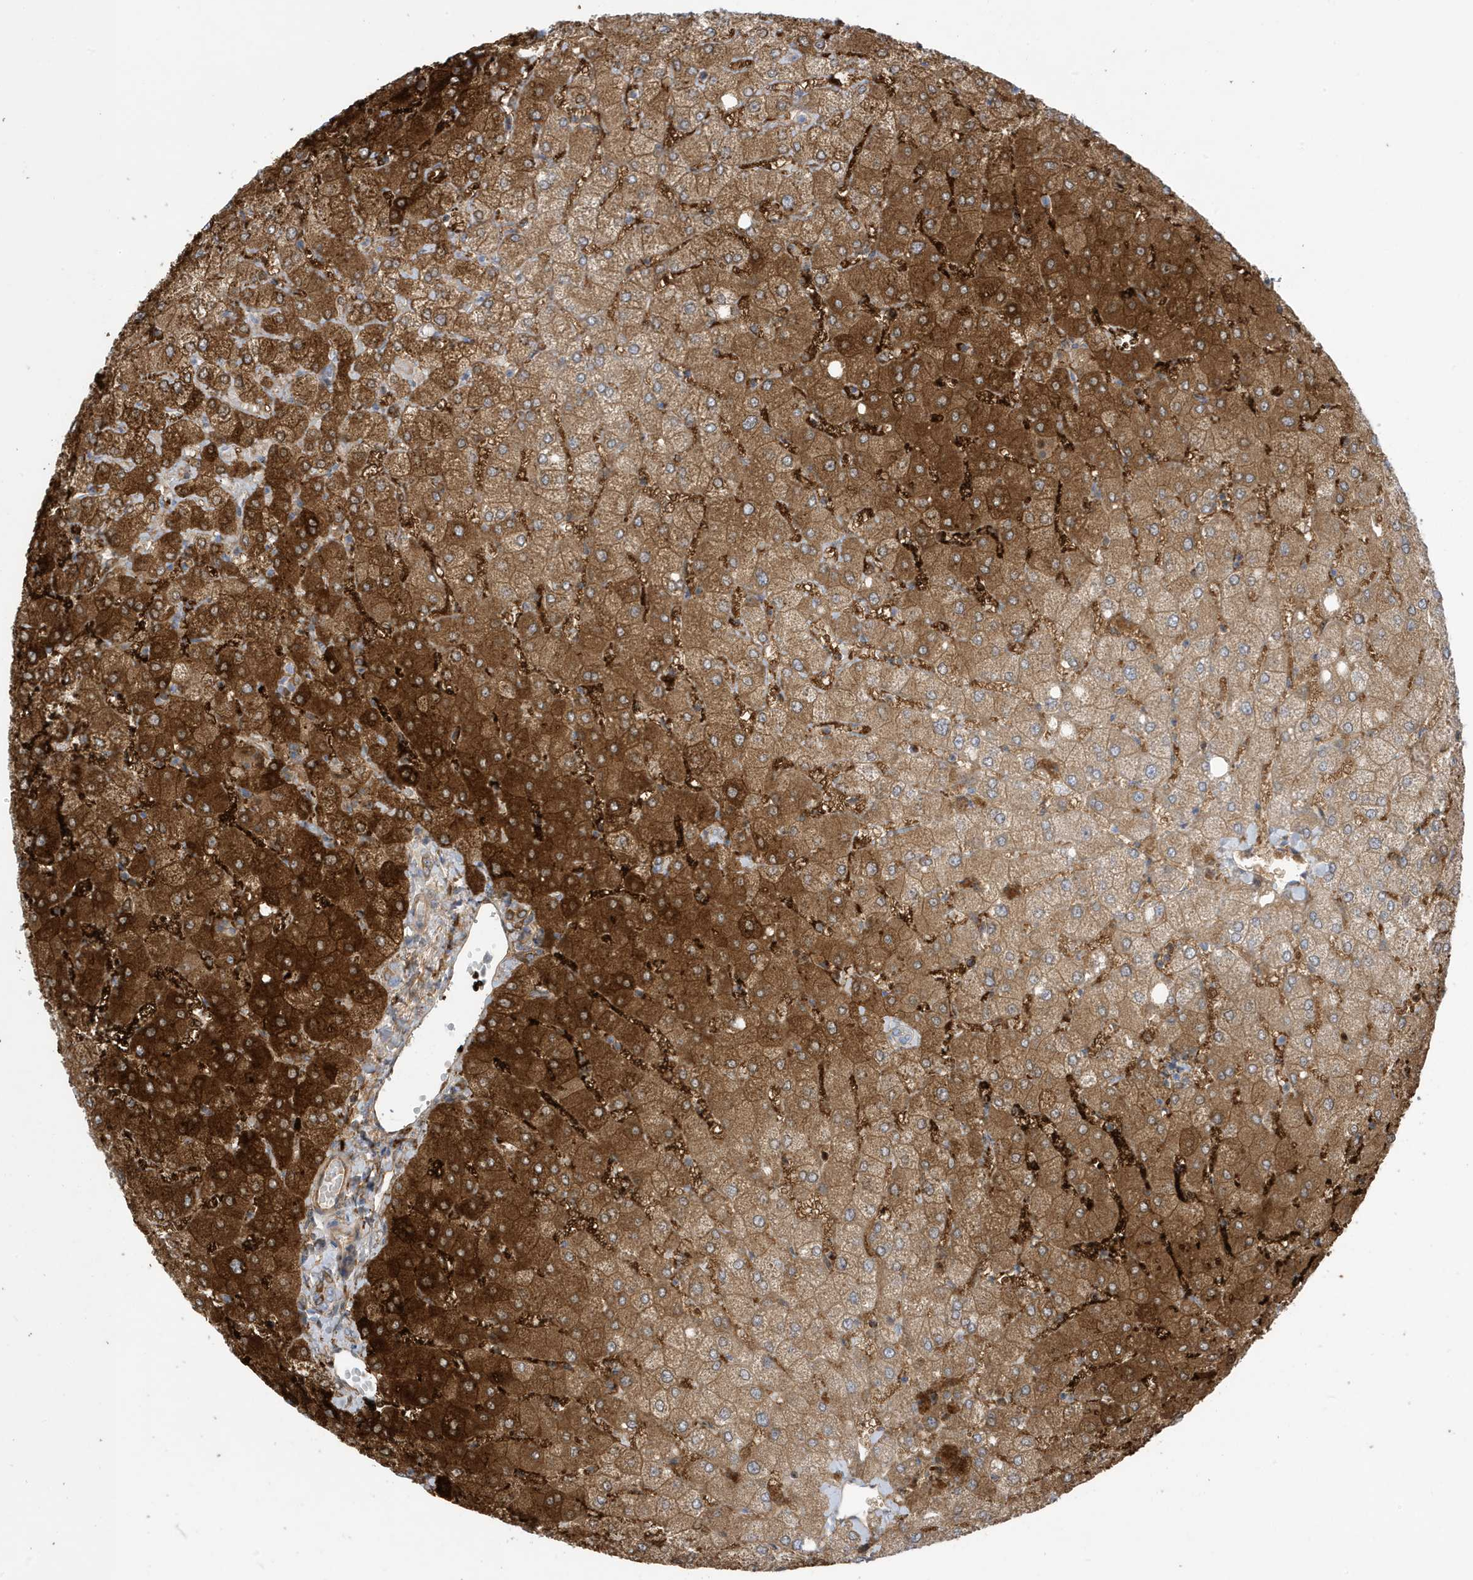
{"staining": {"intensity": "negative", "quantity": "none", "location": "none"}, "tissue": "liver", "cell_type": "Cholangiocytes", "image_type": "normal", "snomed": [{"axis": "morphology", "description": "Normal tissue, NOS"}, {"axis": "topography", "description": "Liver"}], "caption": "Immunohistochemistry image of benign liver: liver stained with DAB (3,3'-diaminobenzidine) exhibits no significant protein positivity in cholangiocytes.", "gene": "ATP13A5", "patient": {"sex": "female", "age": 54}}